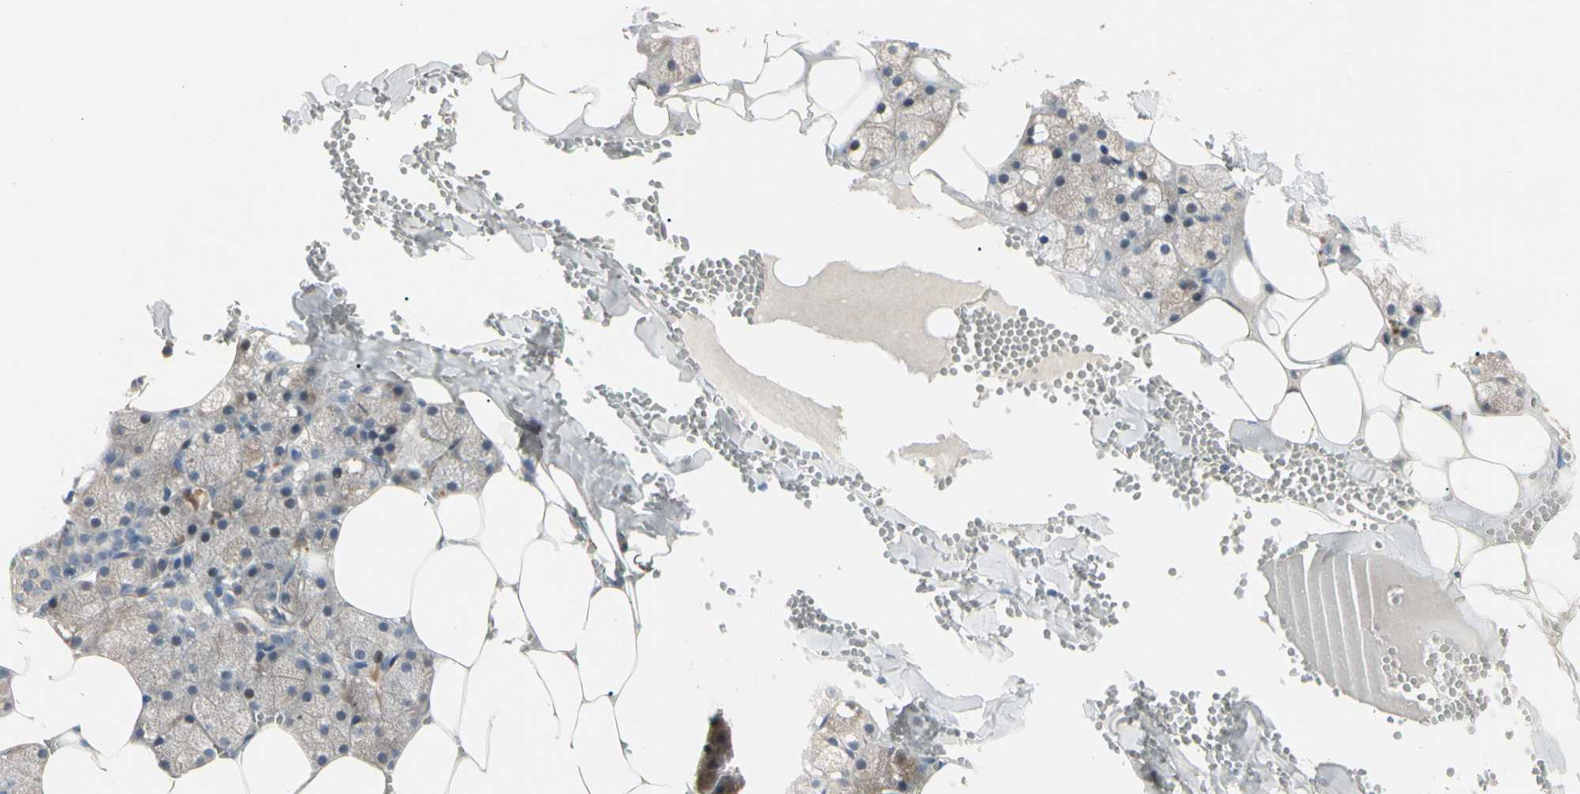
{"staining": {"intensity": "weak", "quantity": "25%-75%", "location": "cytoplasmic/membranous"}, "tissue": "salivary gland", "cell_type": "Glandular cells", "image_type": "normal", "snomed": [{"axis": "morphology", "description": "Normal tissue, NOS"}, {"axis": "topography", "description": "Salivary gland"}], "caption": "Glandular cells demonstrate low levels of weak cytoplasmic/membranous staining in about 25%-75% of cells in normal human salivary gland. The staining was performed using DAB (3,3'-diaminobenzidine) to visualize the protein expression in brown, while the nuclei were stained in blue with hematoxylin (Magnification: 20x).", "gene": "ATG4C", "patient": {"sex": "male", "age": 62}}